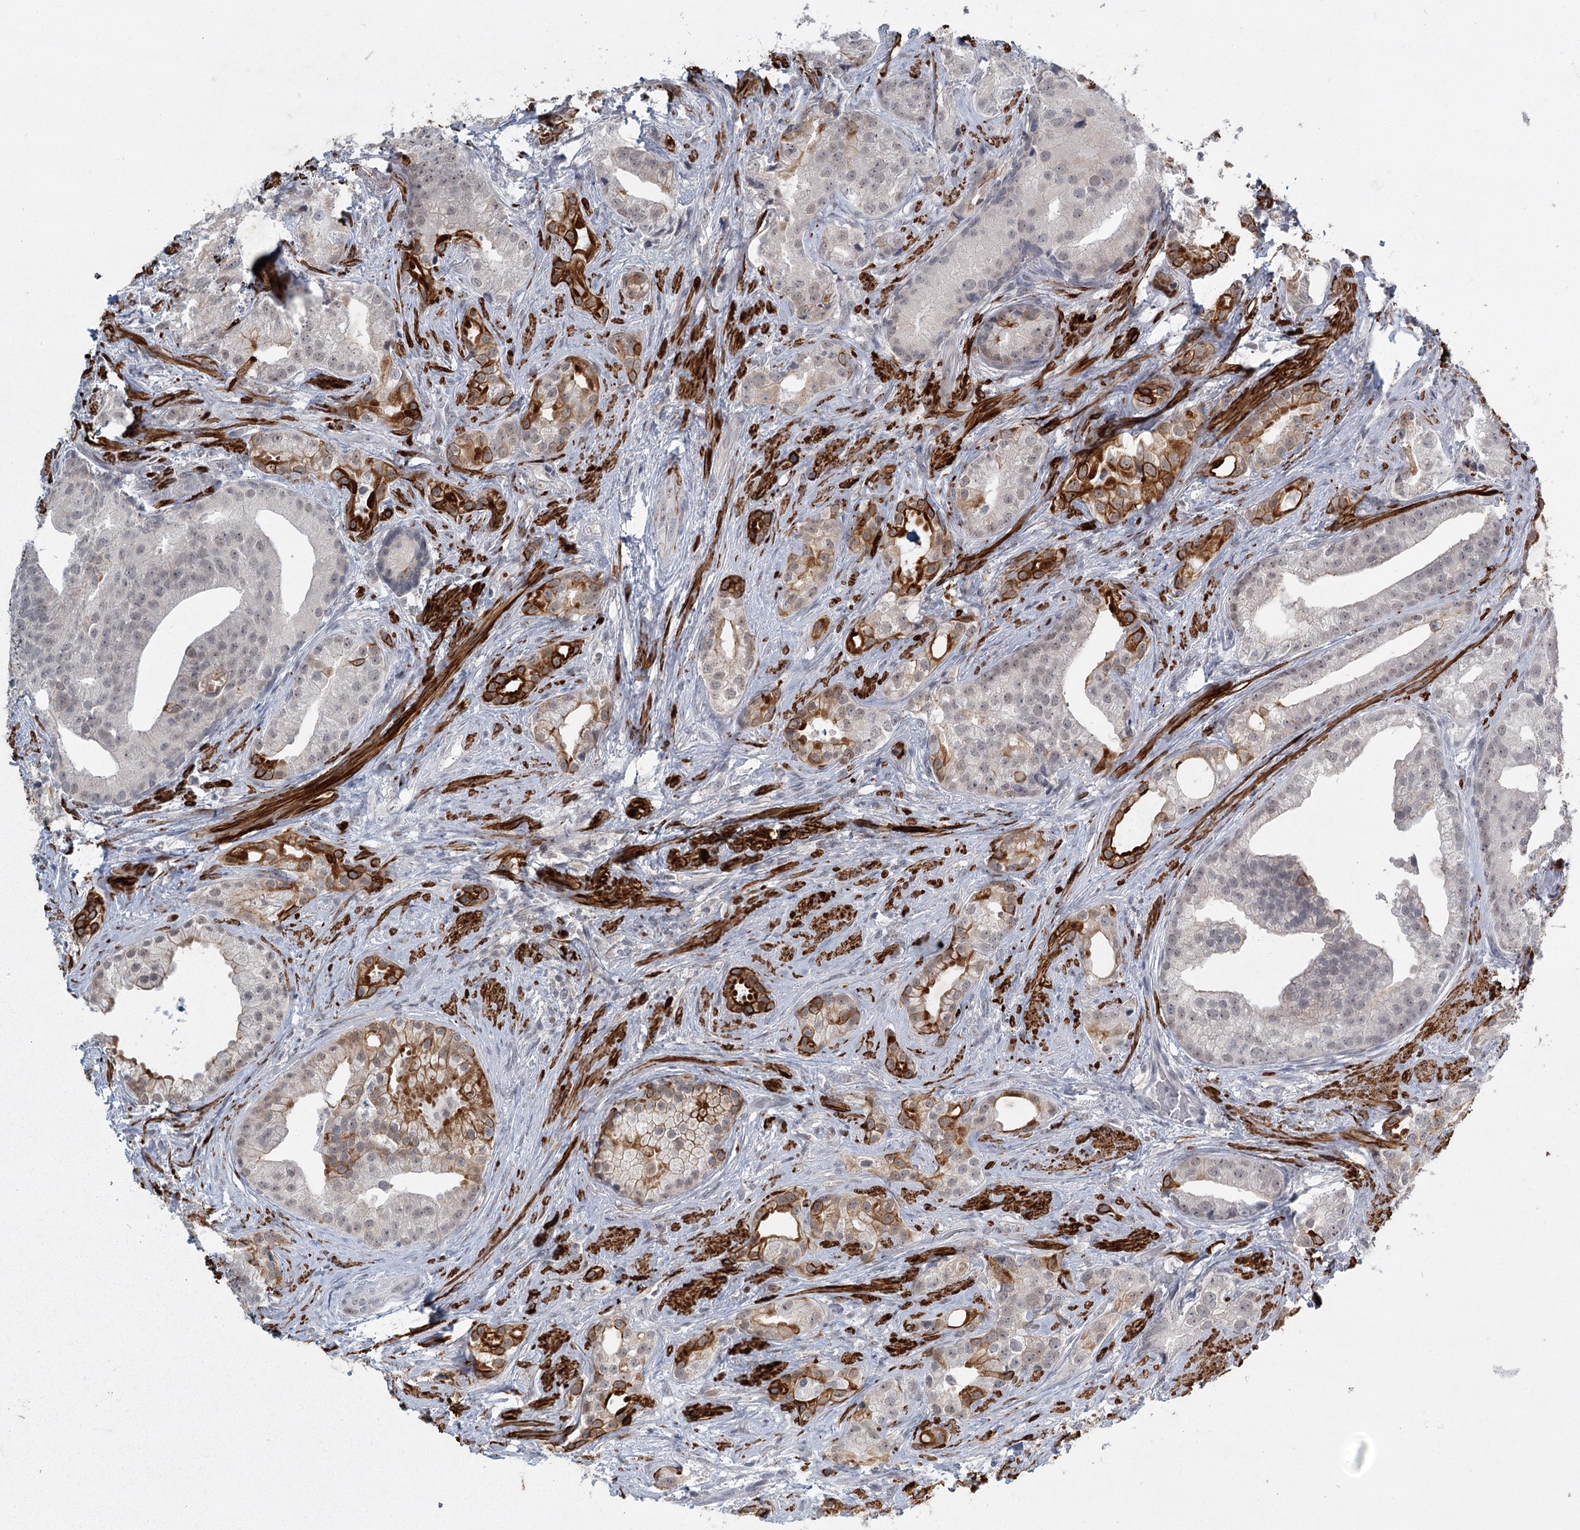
{"staining": {"intensity": "moderate", "quantity": "<25%", "location": "cytoplasmic/membranous"}, "tissue": "prostate cancer", "cell_type": "Tumor cells", "image_type": "cancer", "snomed": [{"axis": "morphology", "description": "Adenocarcinoma, Low grade"}, {"axis": "topography", "description": "Prostate"}], "caption": "A photomicrograph showing moderate cytoplasmic/membranous expression in approximately <25% of tumor cells in adenocarcinoma (low-grade) (prostate), as visualized by brown immunohistochemical staining.", "gene": "TMEM70", "patient": {"sex": "male", "age": 71}}